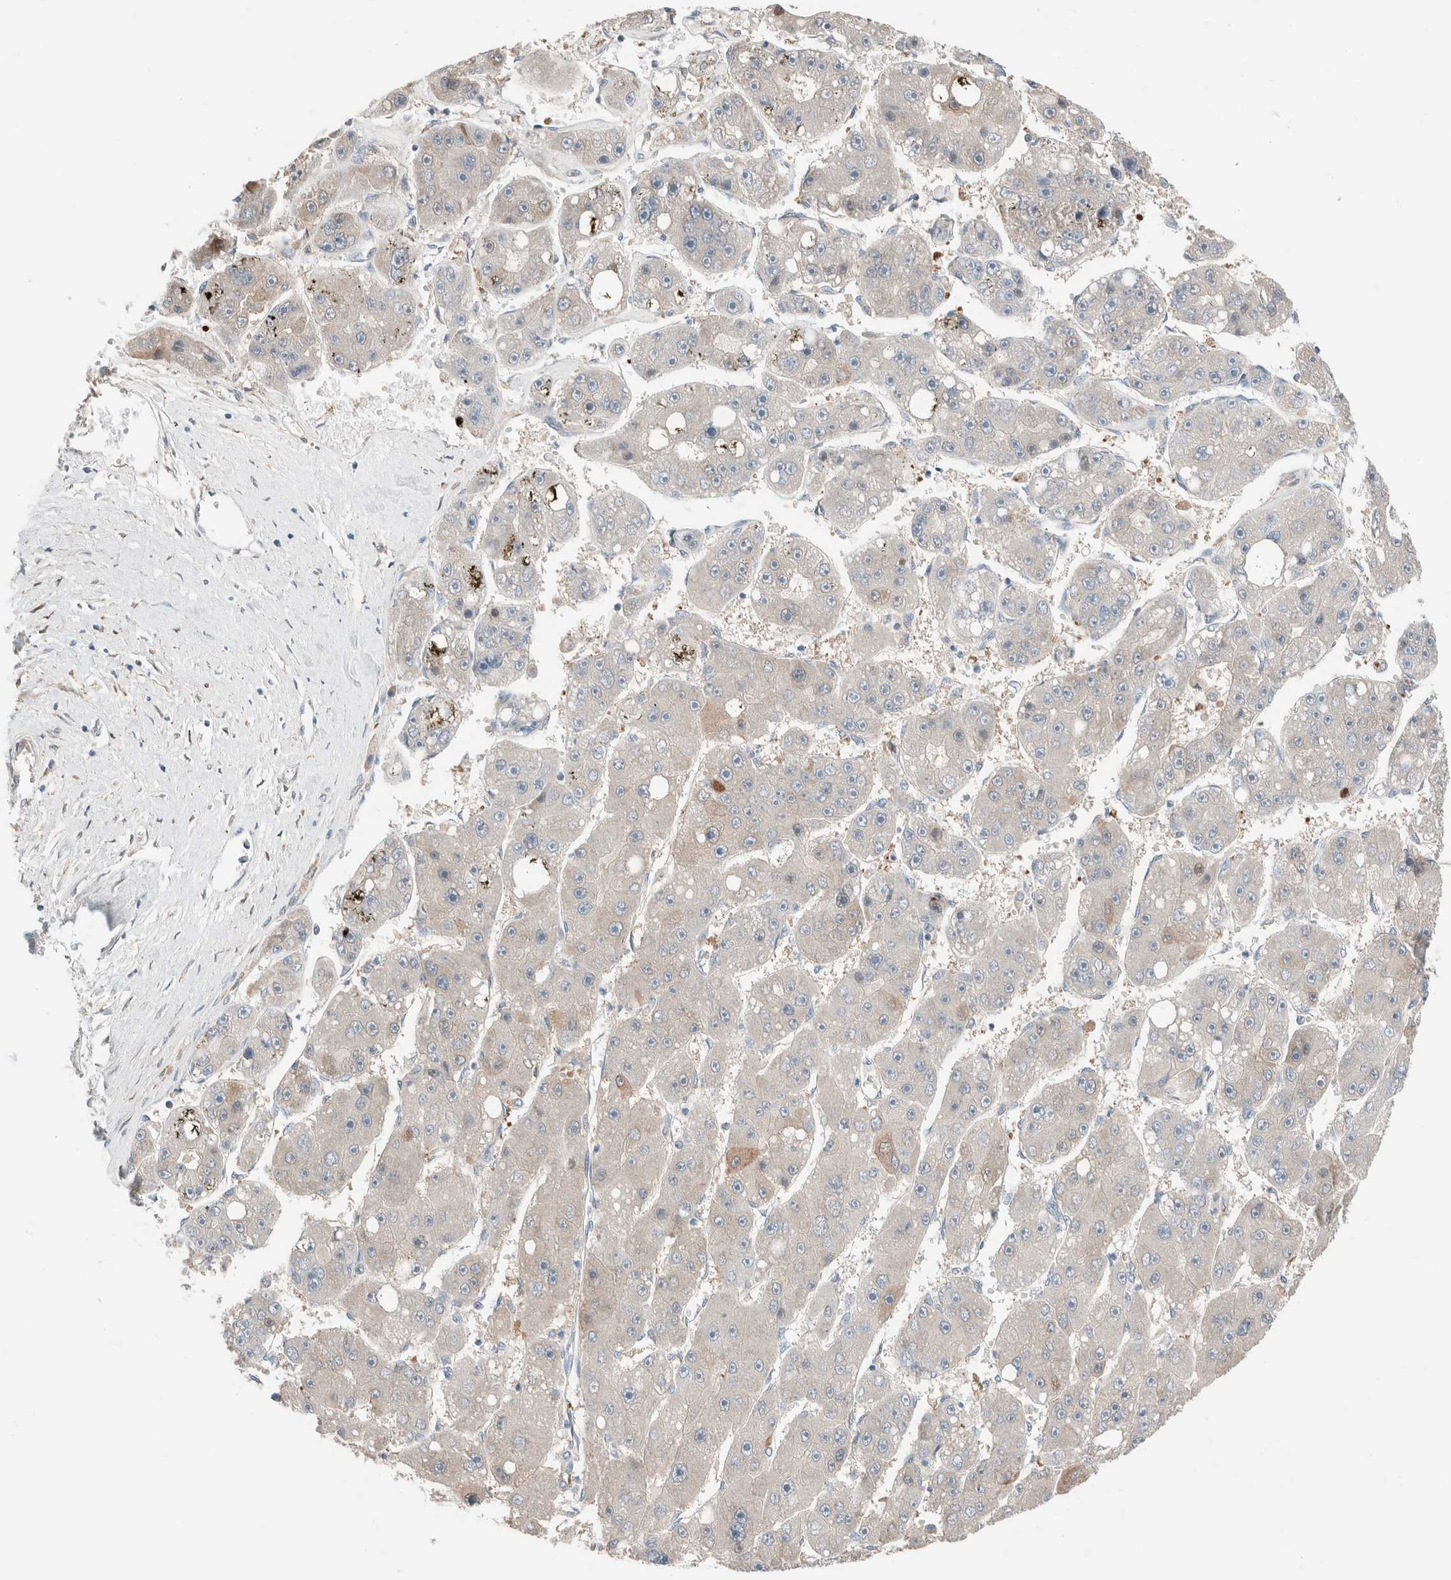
{"staining": {"intensity": "negative", "quantity": "none", "location": "none"}, "tissue": "liver cancer", "cell_type": "Tumor cells", "image_type": "cancer", "snomed": [{"axis": "morphology", "description": "Carcinoma, Hepatocellular, NOS"}, {"axis": "topography", "description": "Liver"}], "caption": "IHC image of neoplastic tissue: liver cancer stained with DAB exhibits no significant protein expression in tumor cells. (Brightfield microscopy of DAB (3,3'-diaminobenzidine) immunohistochemistry (IHC) at high magnification).", "gene": "PCM1", "patient": {"sex": "female", "age": 61}}